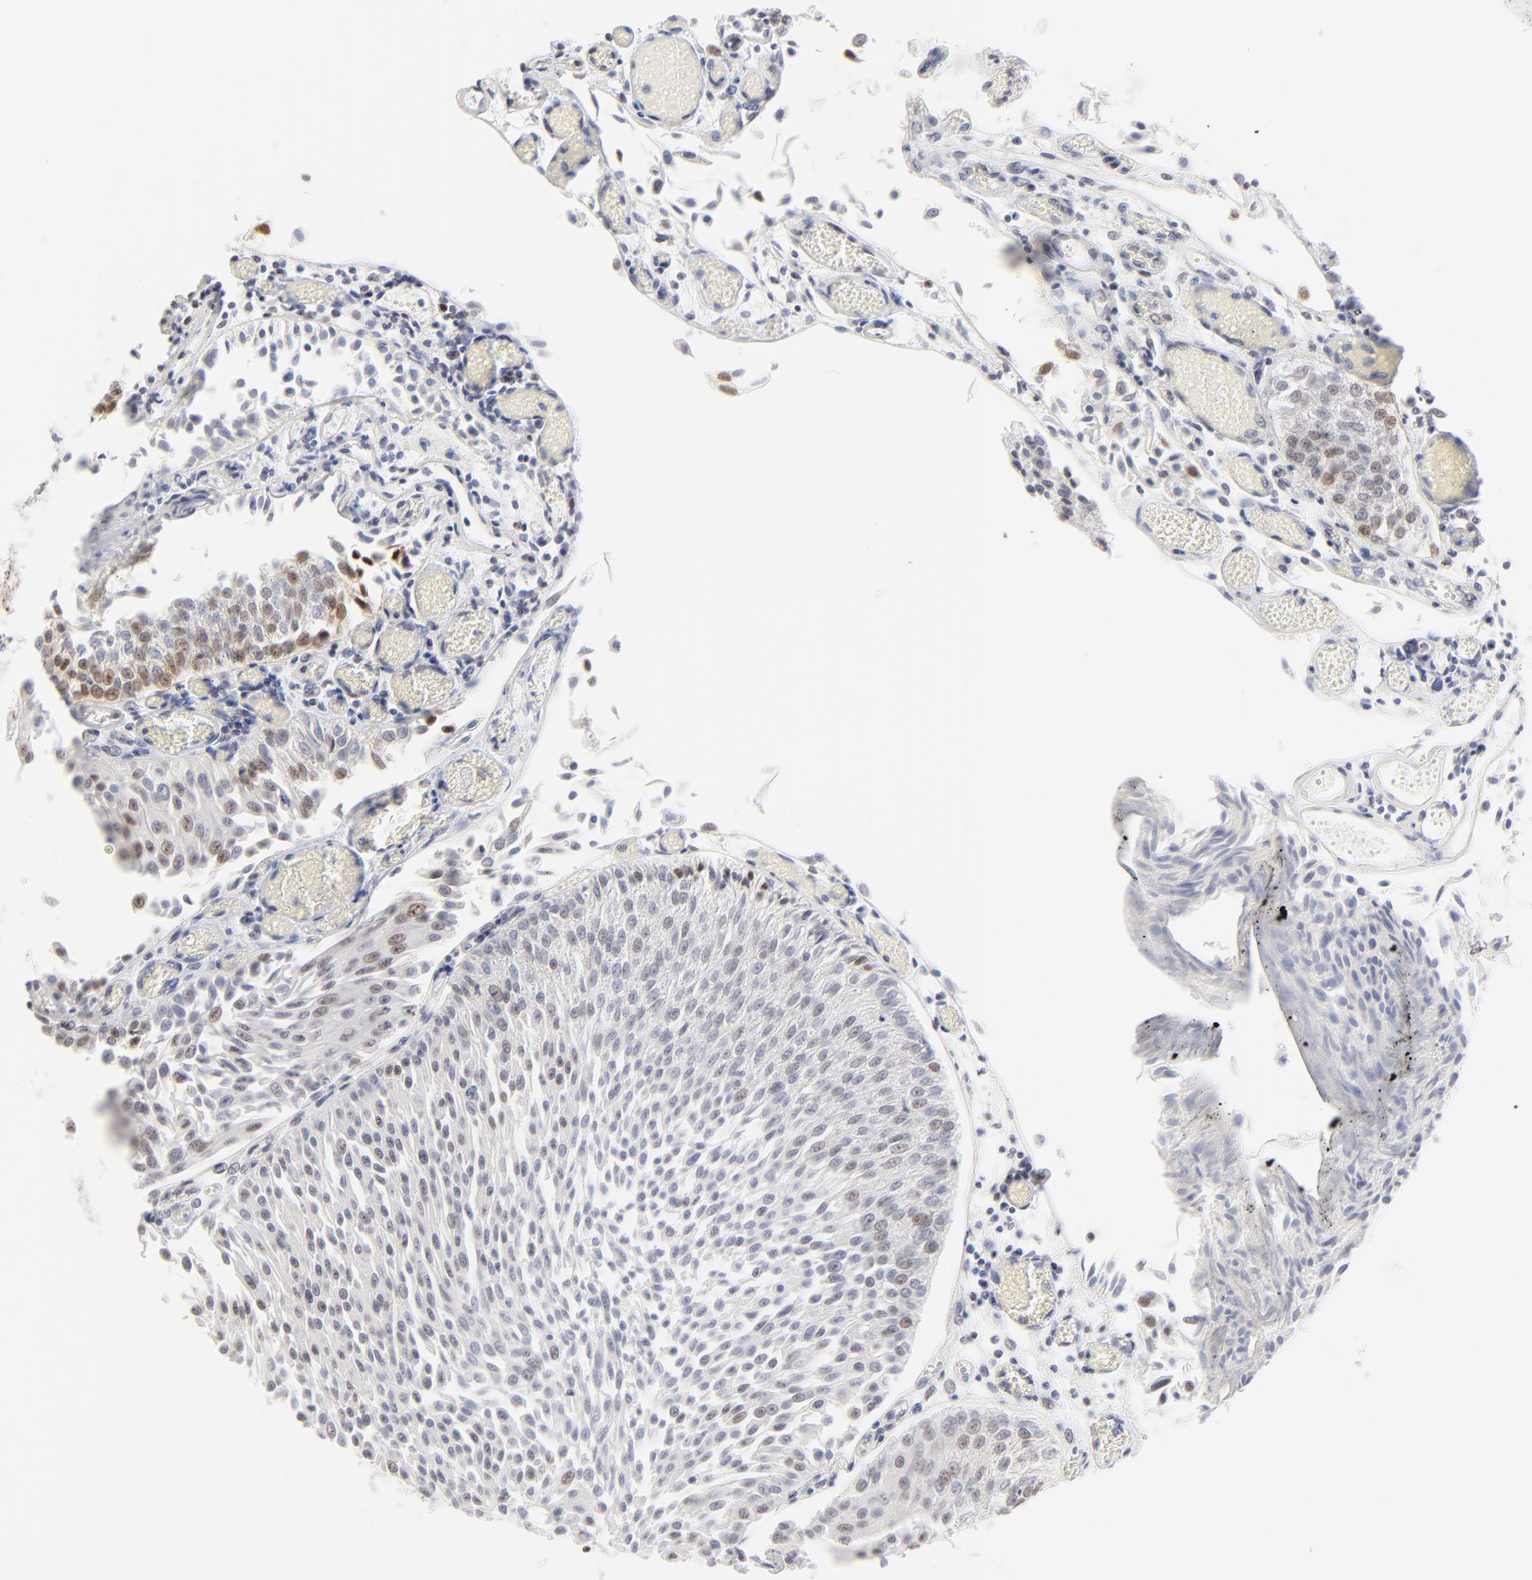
{"staining": {"intensity": "weak", "quantity": "<25%", "location": "nuclear"}, "tissue": "urothelial cancer", "cell_type": "Tumor cells", "image_type": "cancer", "snomed": [{"axis": "morphology", "description": "Urothelial carcinoma, Low grade"}, {"axis": "topography", "description": "Urinary bladder"}], "caption": "Immunohistochemistry (IHC) micrograph of urothelial cancer stained for a protein (brown), which demonstrates no positivity in tumor cells.", "gene": "NFIL3", "patient": {"sex": "male", "age": 86}}